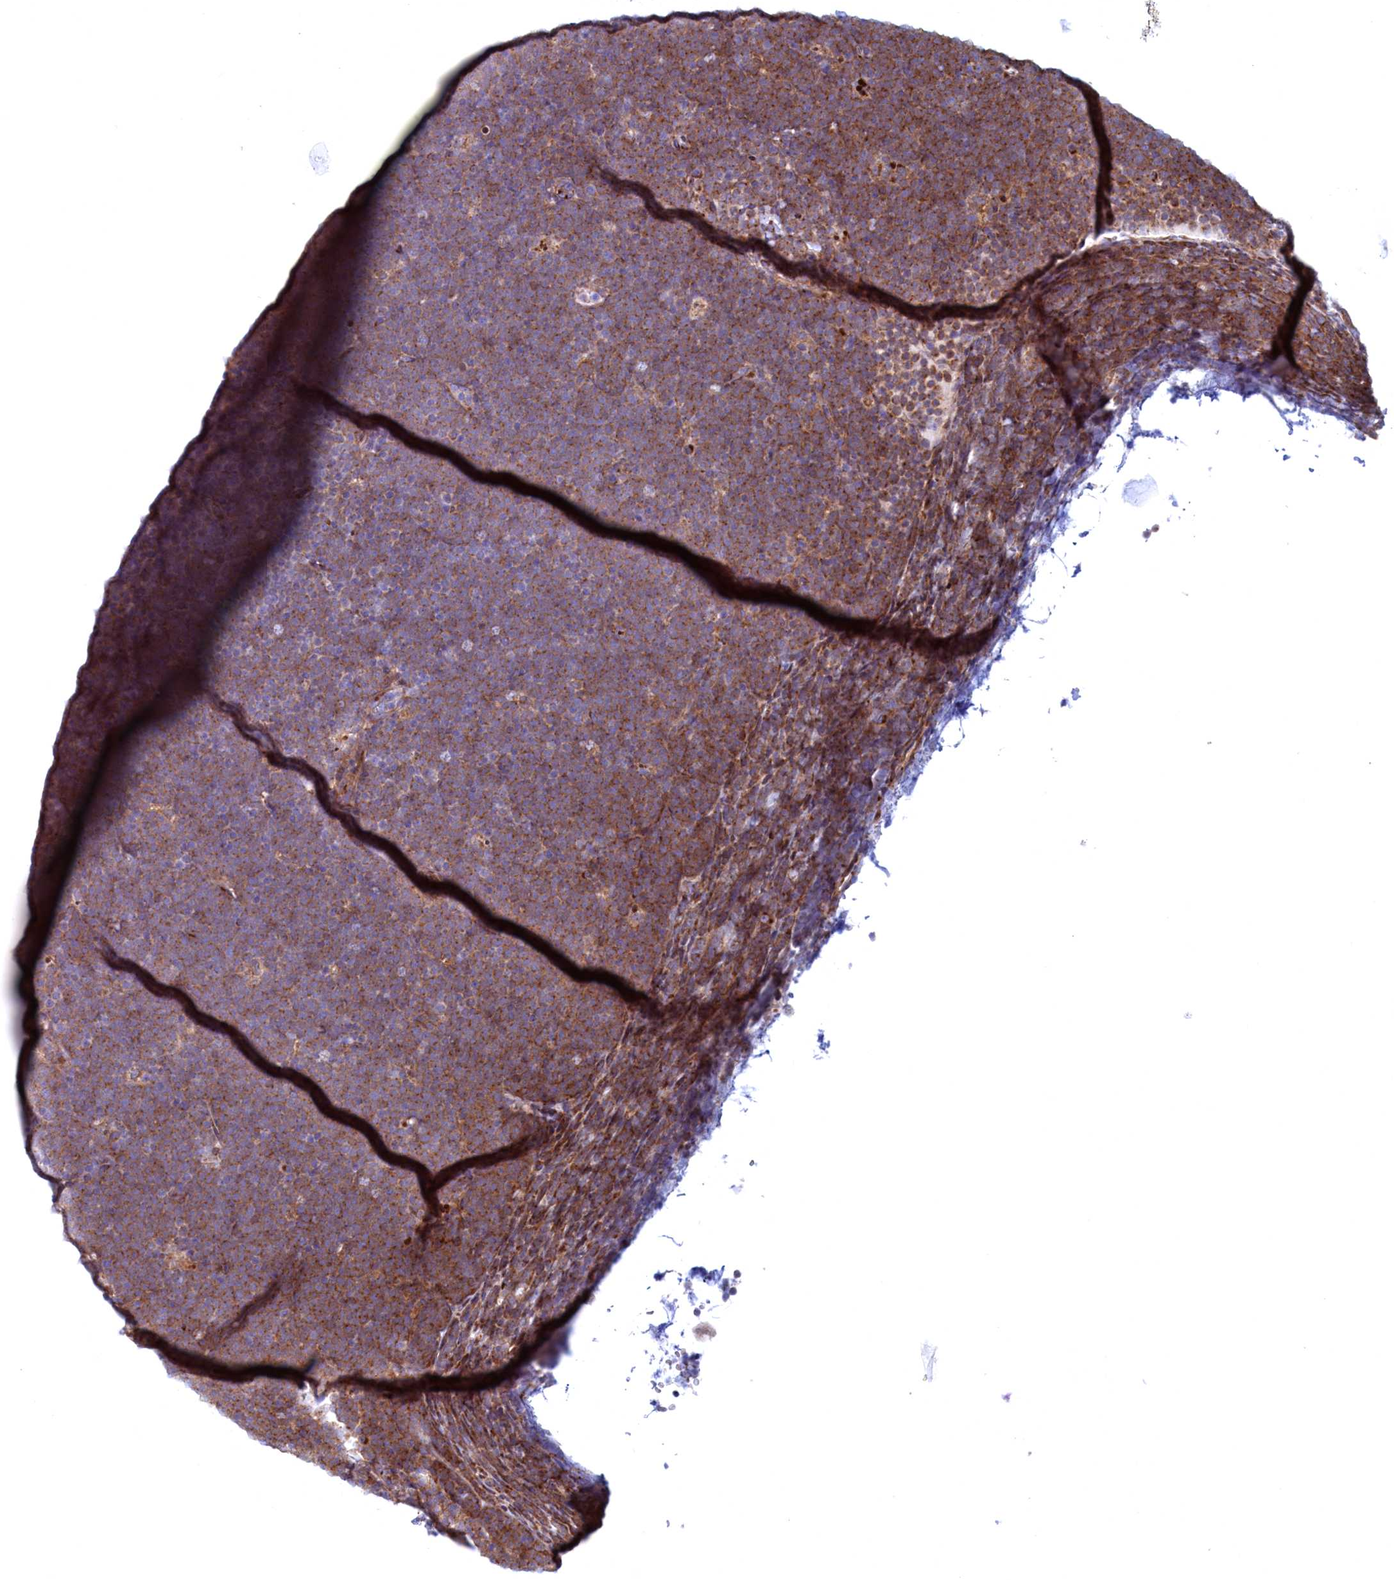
{"staining": {"intensity": "weak", "quantity": ">75%", "location": "cytoplasmic/membranous"}, "tissue": "lymphoma", "cell_type": "Tumor cells", "image_type": "cancer", "snomed": [{"axis": "morphology", "description": "Malignant lymphoma, non-Hodgkin's type, High grade"}, {"axis": "topography", "description": "Lymph node"}], "caption": "The photomicrograph shows immunohistochemical staining of lymphoma. There is weak cytoplasmic/membranous positivity is identified in approximately >75% of tumor cells. (Brightfield microscopy of DAB IHC at high magnification).", "gene": "MTFMT", "patient": {"sex": "male", "age": 13}}